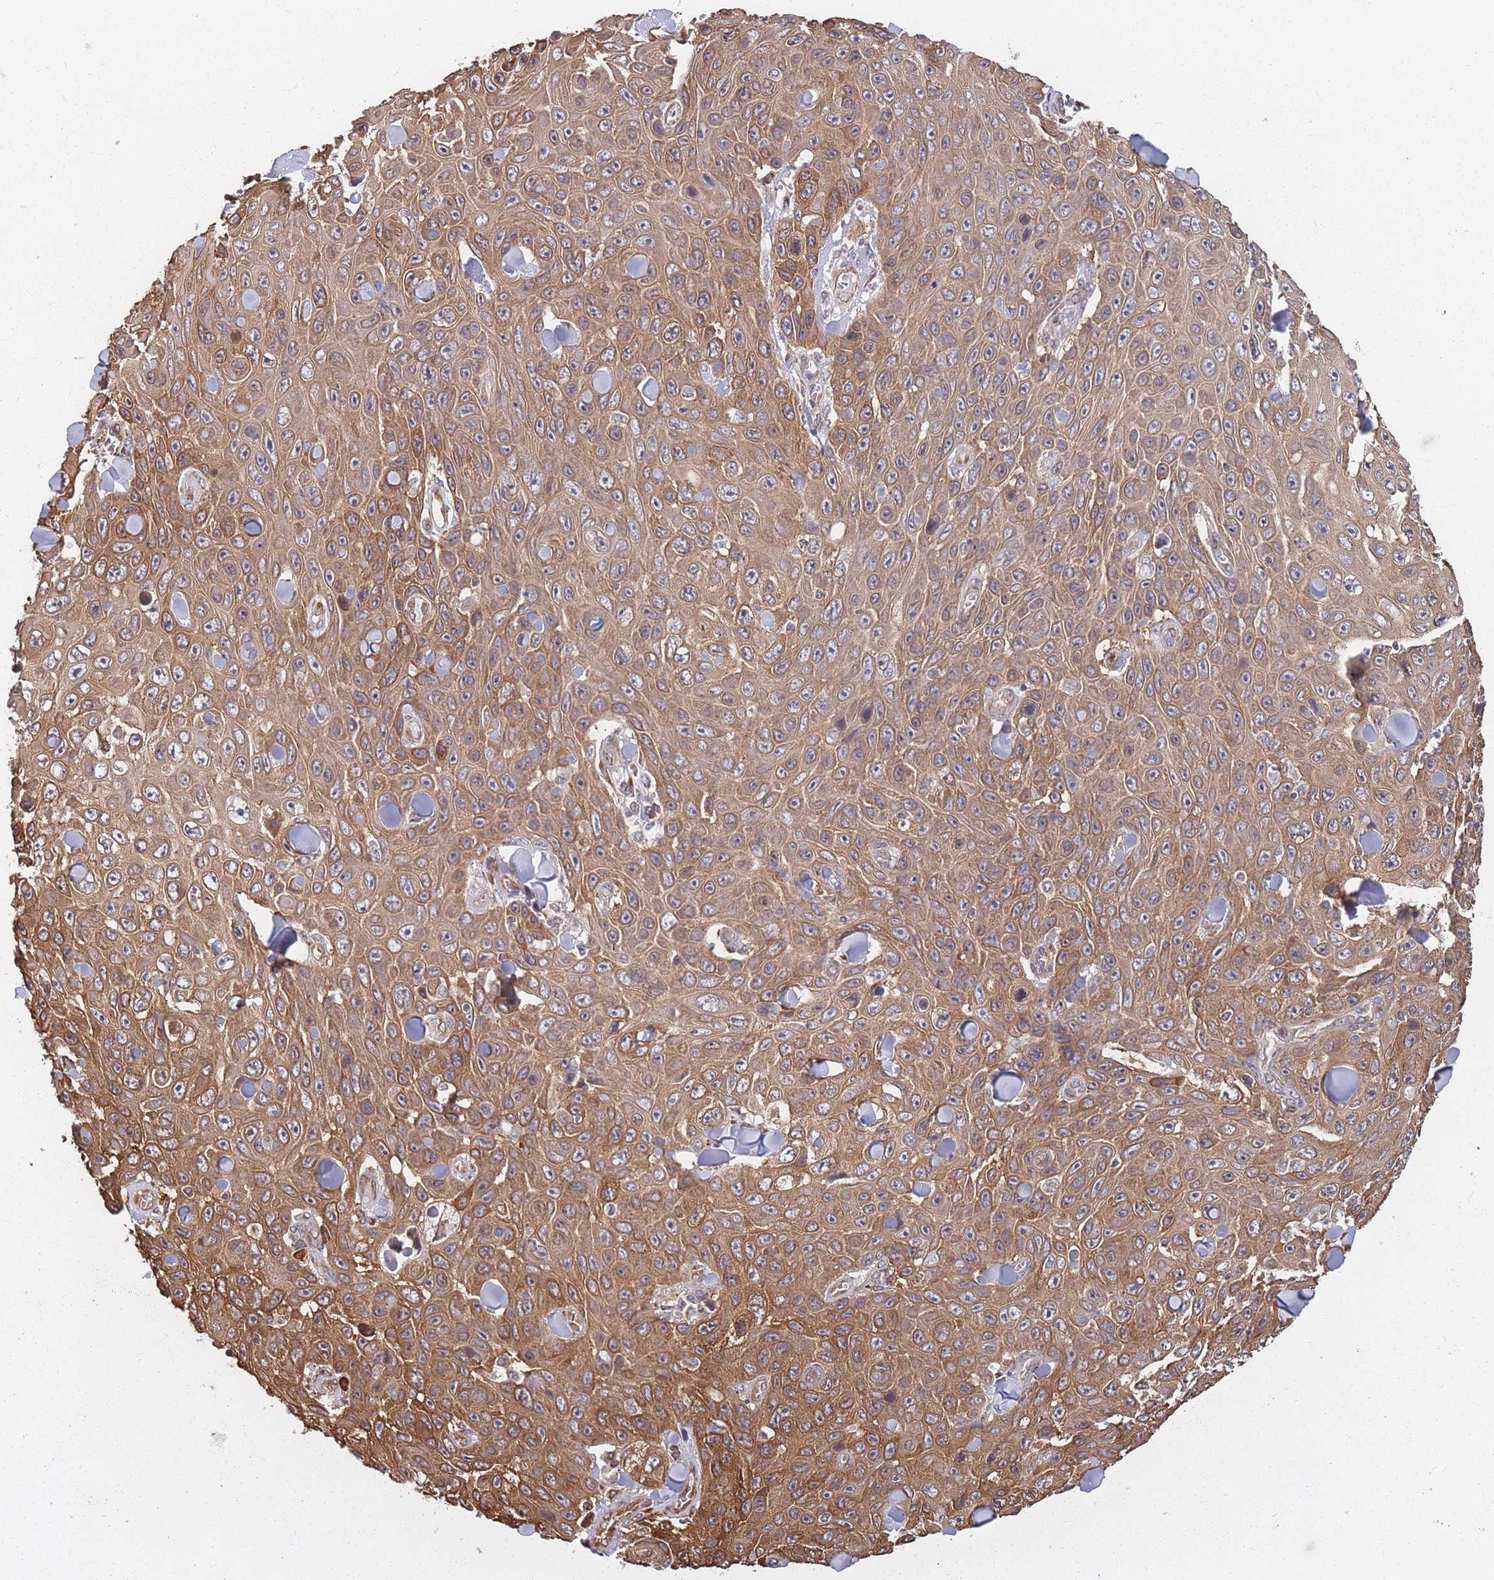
{"staining": {"intensity": "moderate", "quantity": ">75%", "location": "cytoplasmic/membranous"}, "tissue": "skin cancer", "cell_type": "Tumor cells", "image_type": "cancer", "snomed": [{"axis": "morphology", "description": "Squamous cell carcinoma, NOS"}, {"axis": "topography", "description": "Skin"}], "caption": "Skin squamous cell carcinoma stained with DAB (3,3'-diaminobenzidine) immunohistochemistry (IHC) displays medium levels of moderate cytoplasmic/membranous expression in about >75% of tumor cells.", "gene": "ARL13B", "patient": {"sex": "male", "age": 82}}